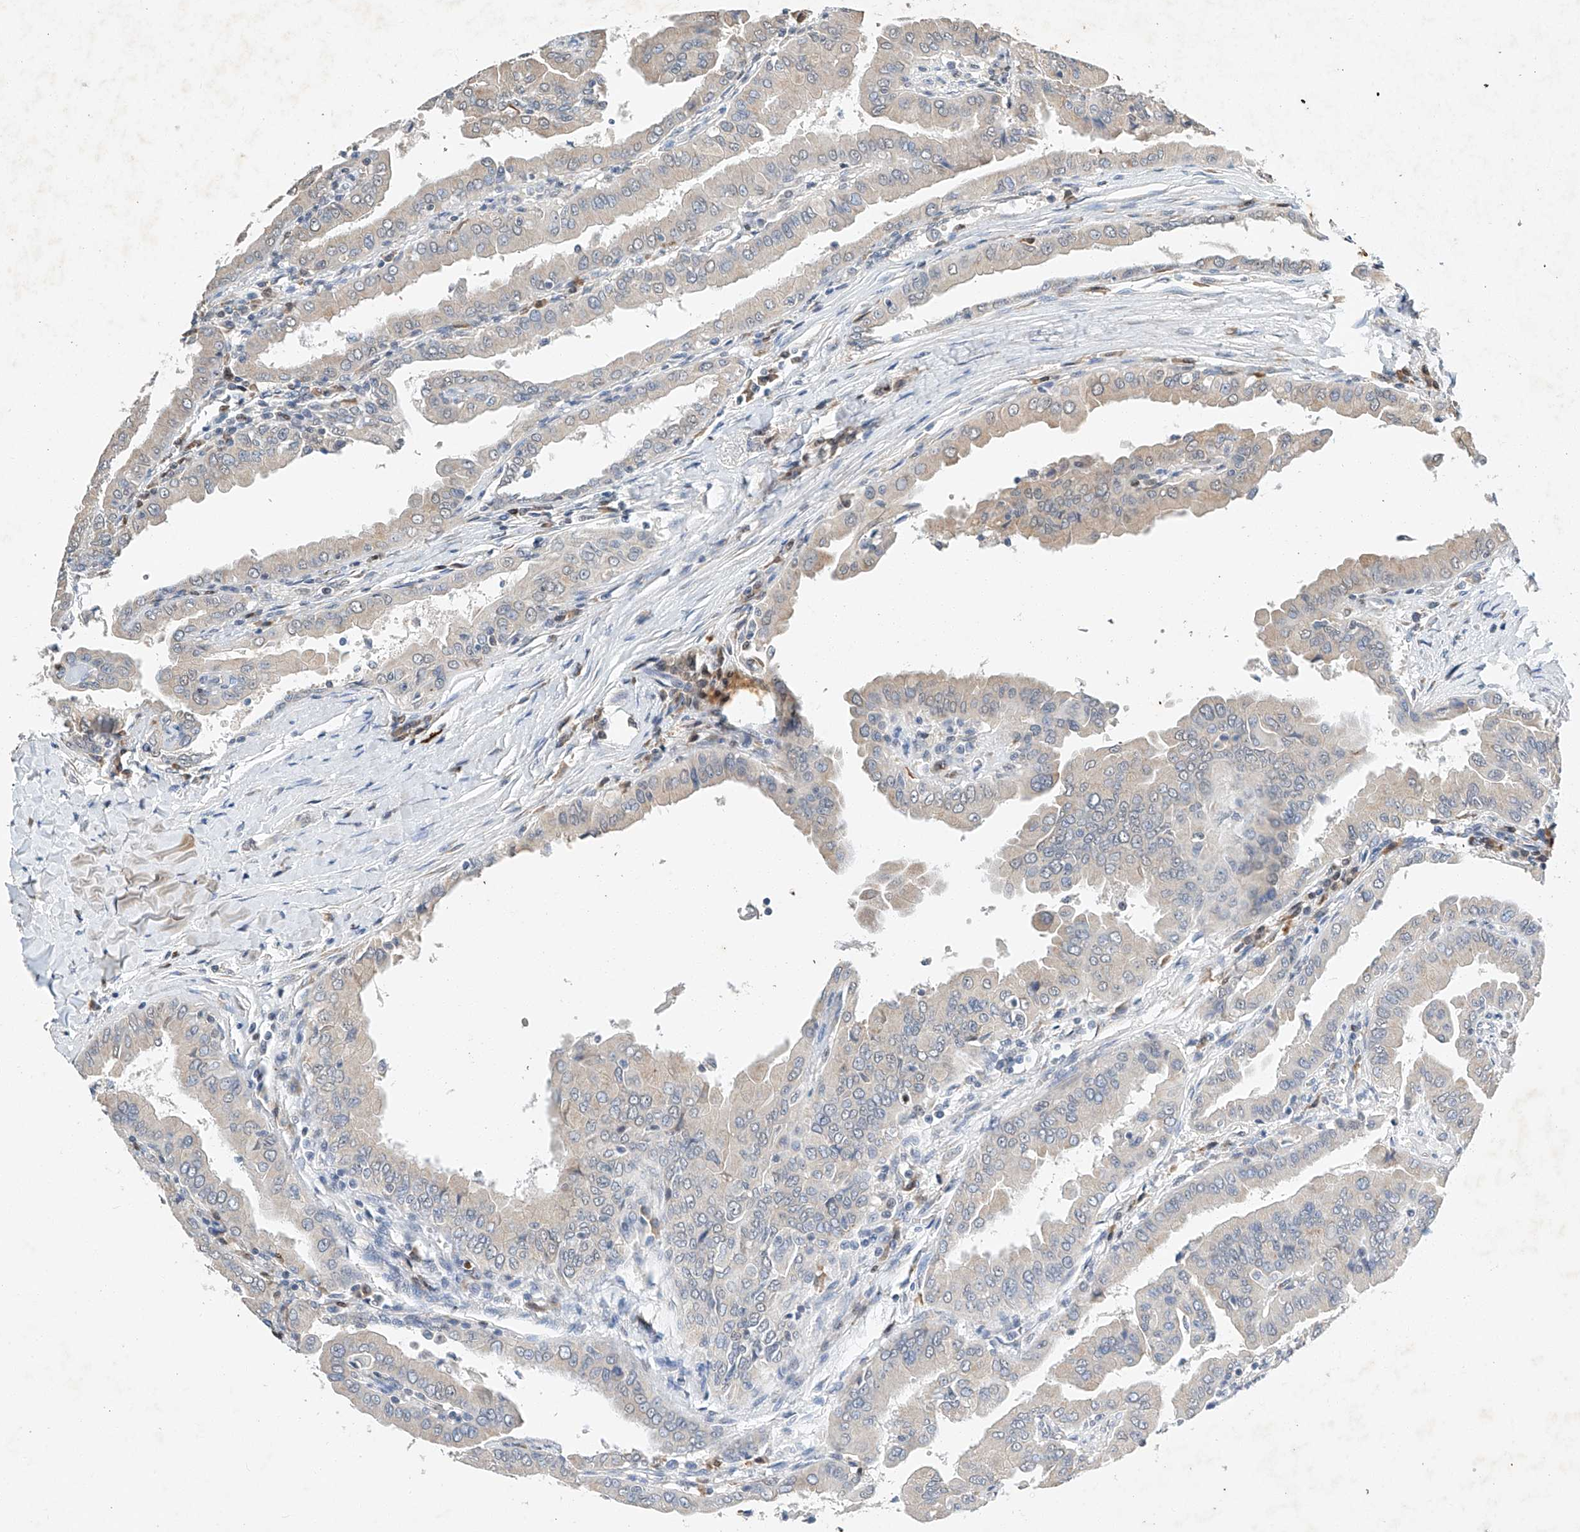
{"staining": {"intensity": "negative", "quantity": "none", "location": "none"}, "tissue": "thyroid cancer", "cell_type": "Tumor cells", "image_type": "cancer", "snomed": [{"axis": "morphology", "description": "Papillary adenocarcinoma, NOS"}, {"axis": "topography", "description": "Thyroid gland"}], "caption": "Image shows no significant protein staining in tumor cells of thyroid papillary adenocarcinoma.", "gene": "CTDP1", "patient": {"sex": "male", "age": 33}}